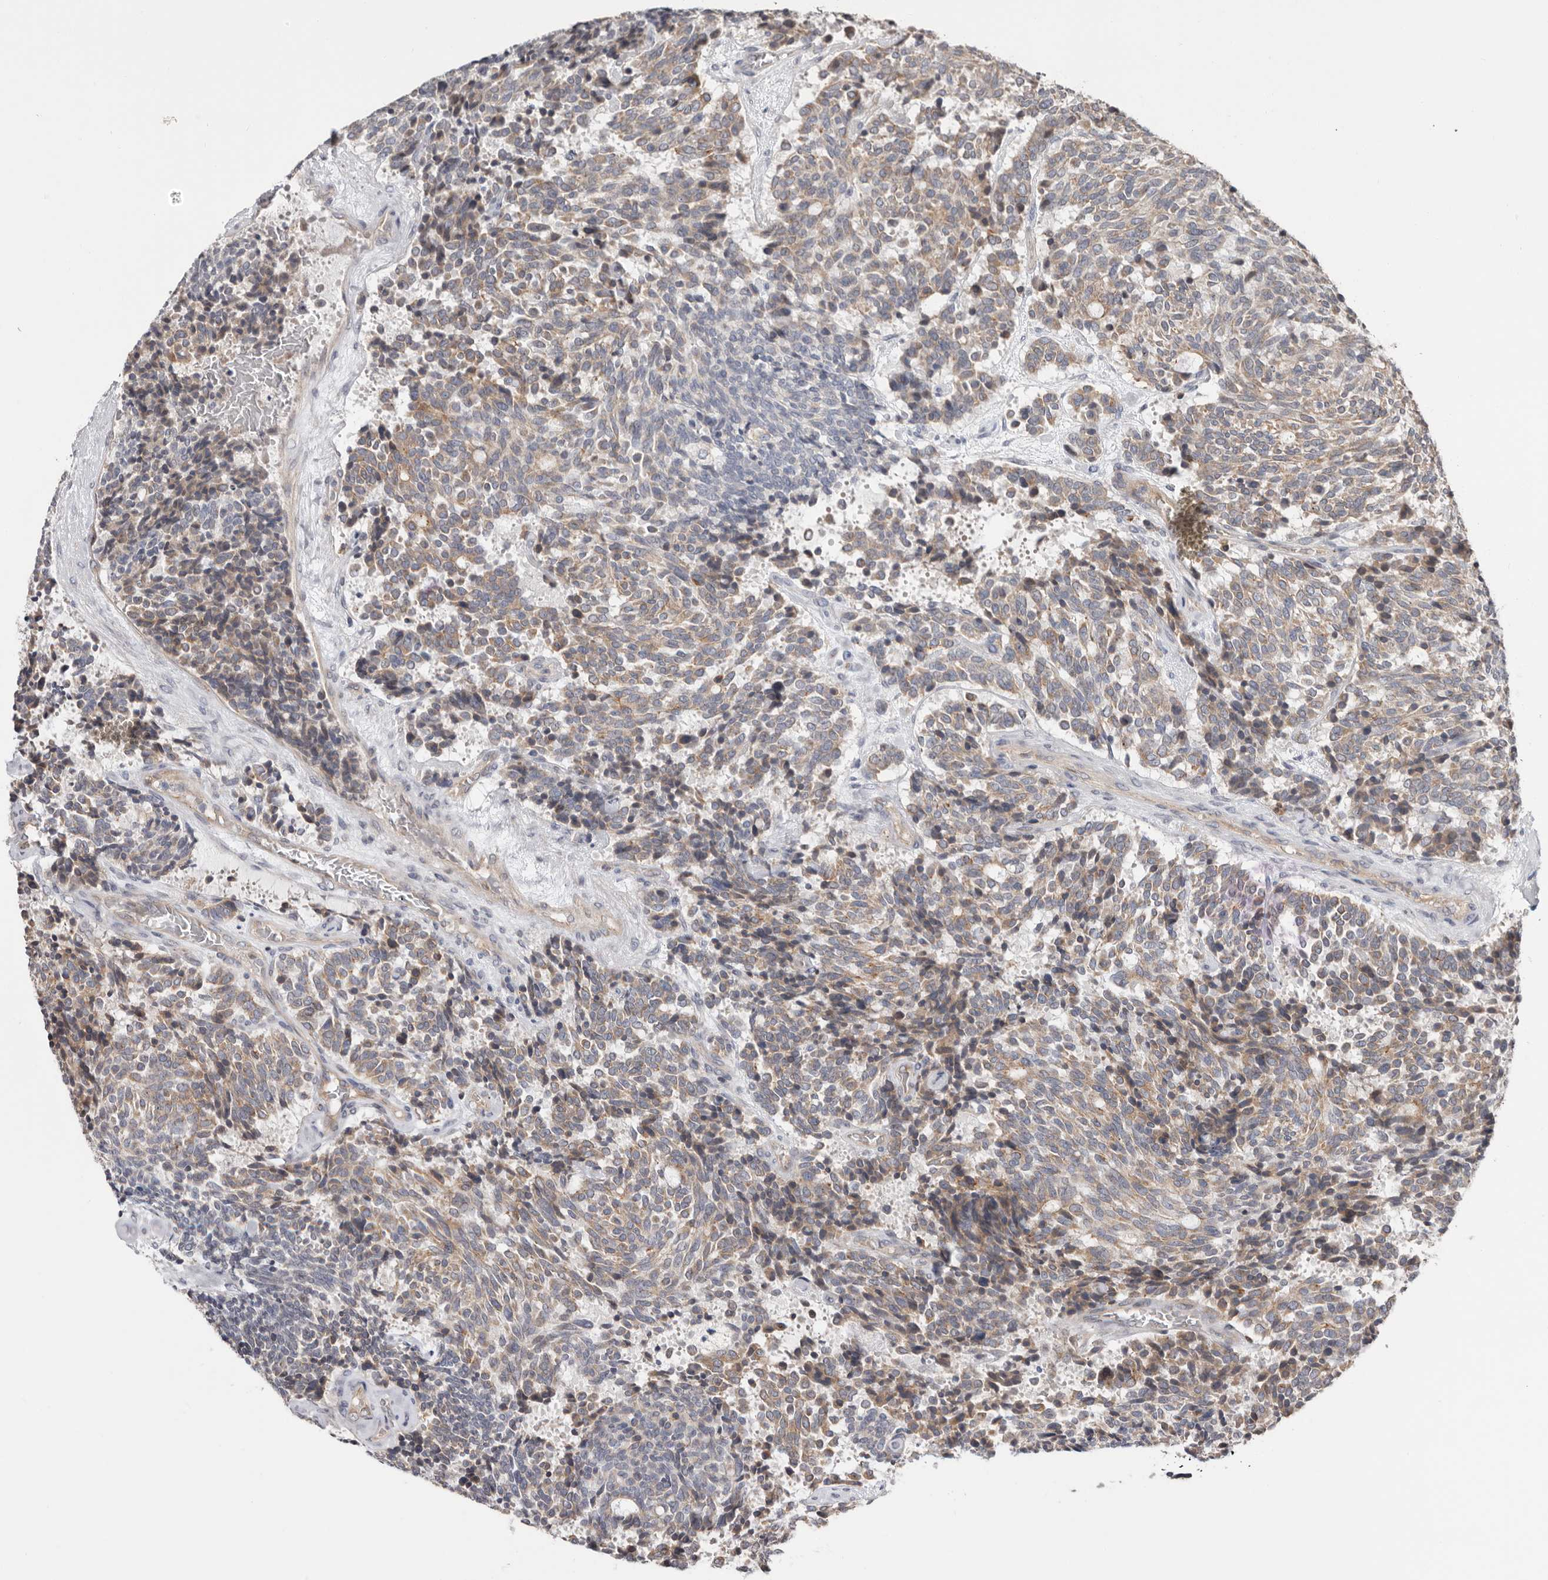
{"staining": {"intensity": "weak", "quantity": "25%-75%", "location": "cytoplasmic/membranous"}, "tissue": "carcinoid", "cell_type": "Tumor cells", "image_type": "cancer", "snomed": [{"axis": "morphology", "description": "Carcinoid, malignant, NOS"}, {"axis": "topography", "description": "Pancreas"}], "caption": "DAB immunohistochemical staining of carcinoid (malignant) demonstrates weak cytoplasmic/membranous protein positivity in about 25%-75% of tumor cells.", "gene": "TMUB1", "patient": {"sex": "female", "age": 54}}